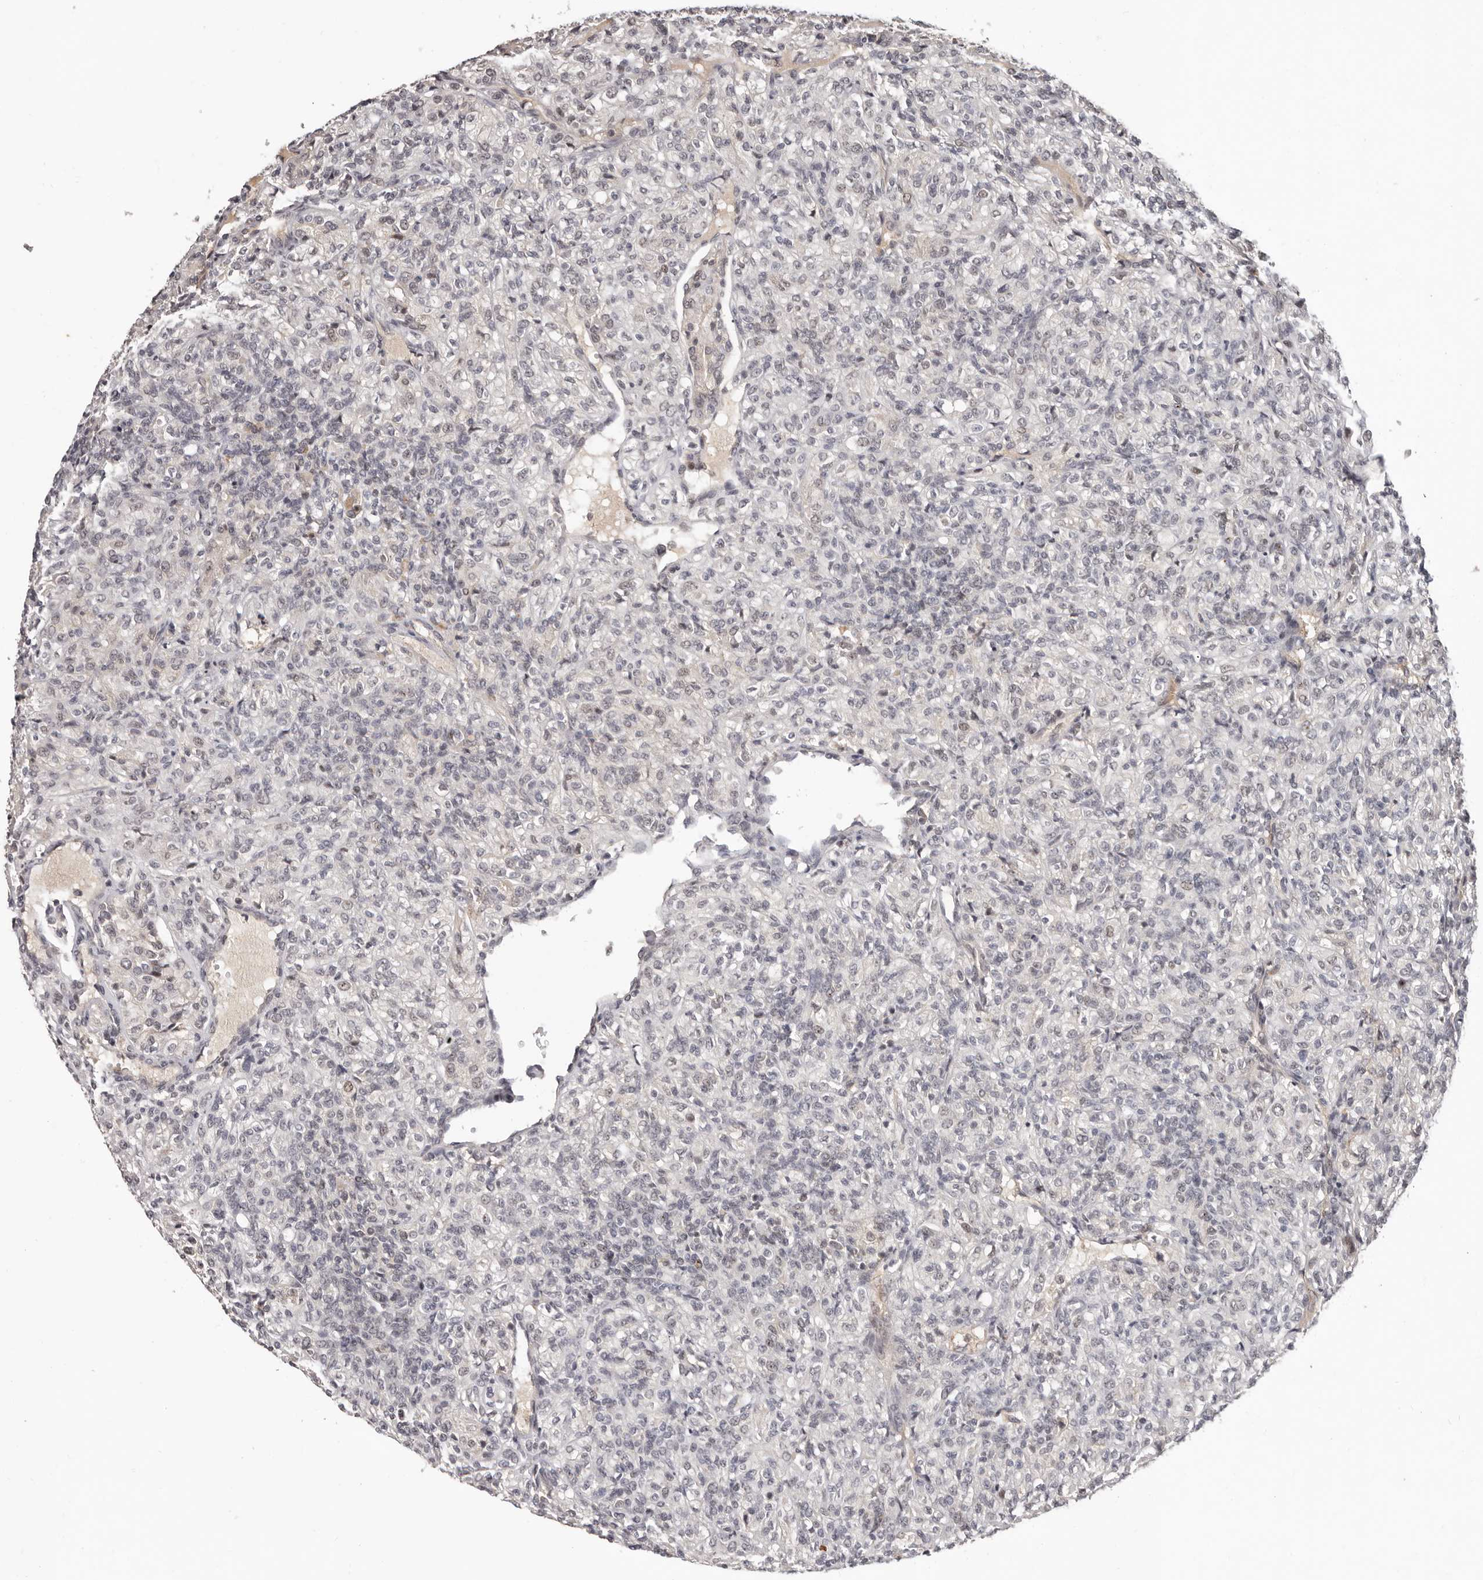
{"staining": {"intensity": "negative", "quantity": "none", "location": "none"}, "tissue": "renal cancer", "cell_type": "Tumor cells", "image_type": "cancer", "snomed": [{"axis": "morphology", "description": "Adenocarcinoma, NOS"}, {"axis": "topography", "description": "Kidney"}], "caption": "Immunohistochemistry micrograph of human renal cancer (adenocarcinoma) stained for a protein (brown), which exhibits no positivity in tumor cells.", "gene": "TBX5", "patient": {"sex": "male", "age": 77}}